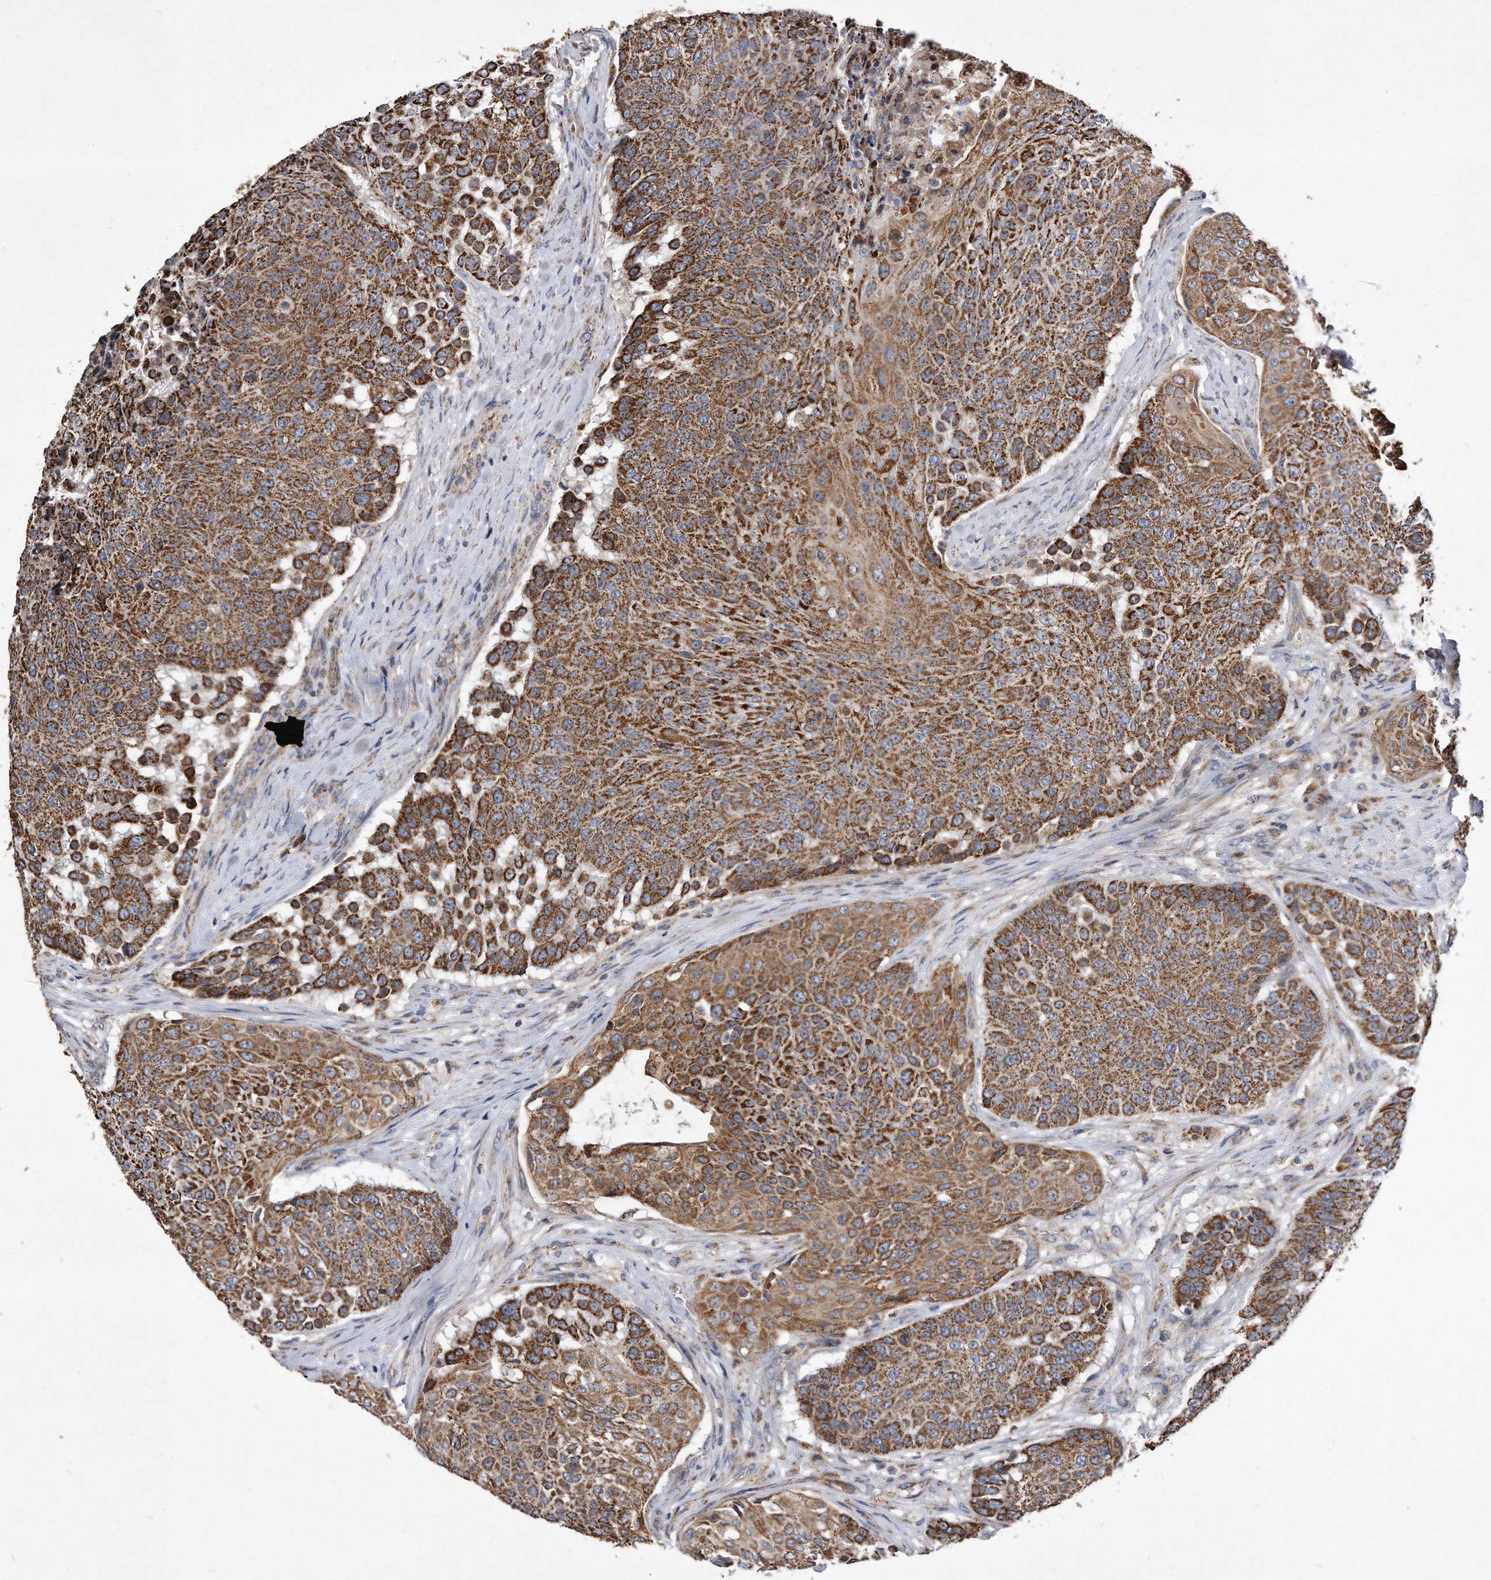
{"staining": {"intensity": "strong", "quantity": ">75%", "location": "cytoplasmic/membranous"}, "tissue": "urothelial cancer", "cell_type": "Tumor cells", "image_type": "cancer", "snomed": [{"axis": "morphology", "description": "Urothelial carcinoma, High grade"}, {"axis": "topography", "description": "Urinary bladder"}], "caption": "IHC (DAB (3,3'-diaminobenzidine)) staining of urothelial cancer demonstrates strong cytoplasmic/membranous protein expression in about >75% of tumor cells.", "gene": "PPP5C", "patient": {"sex": "female", "age": 63}}